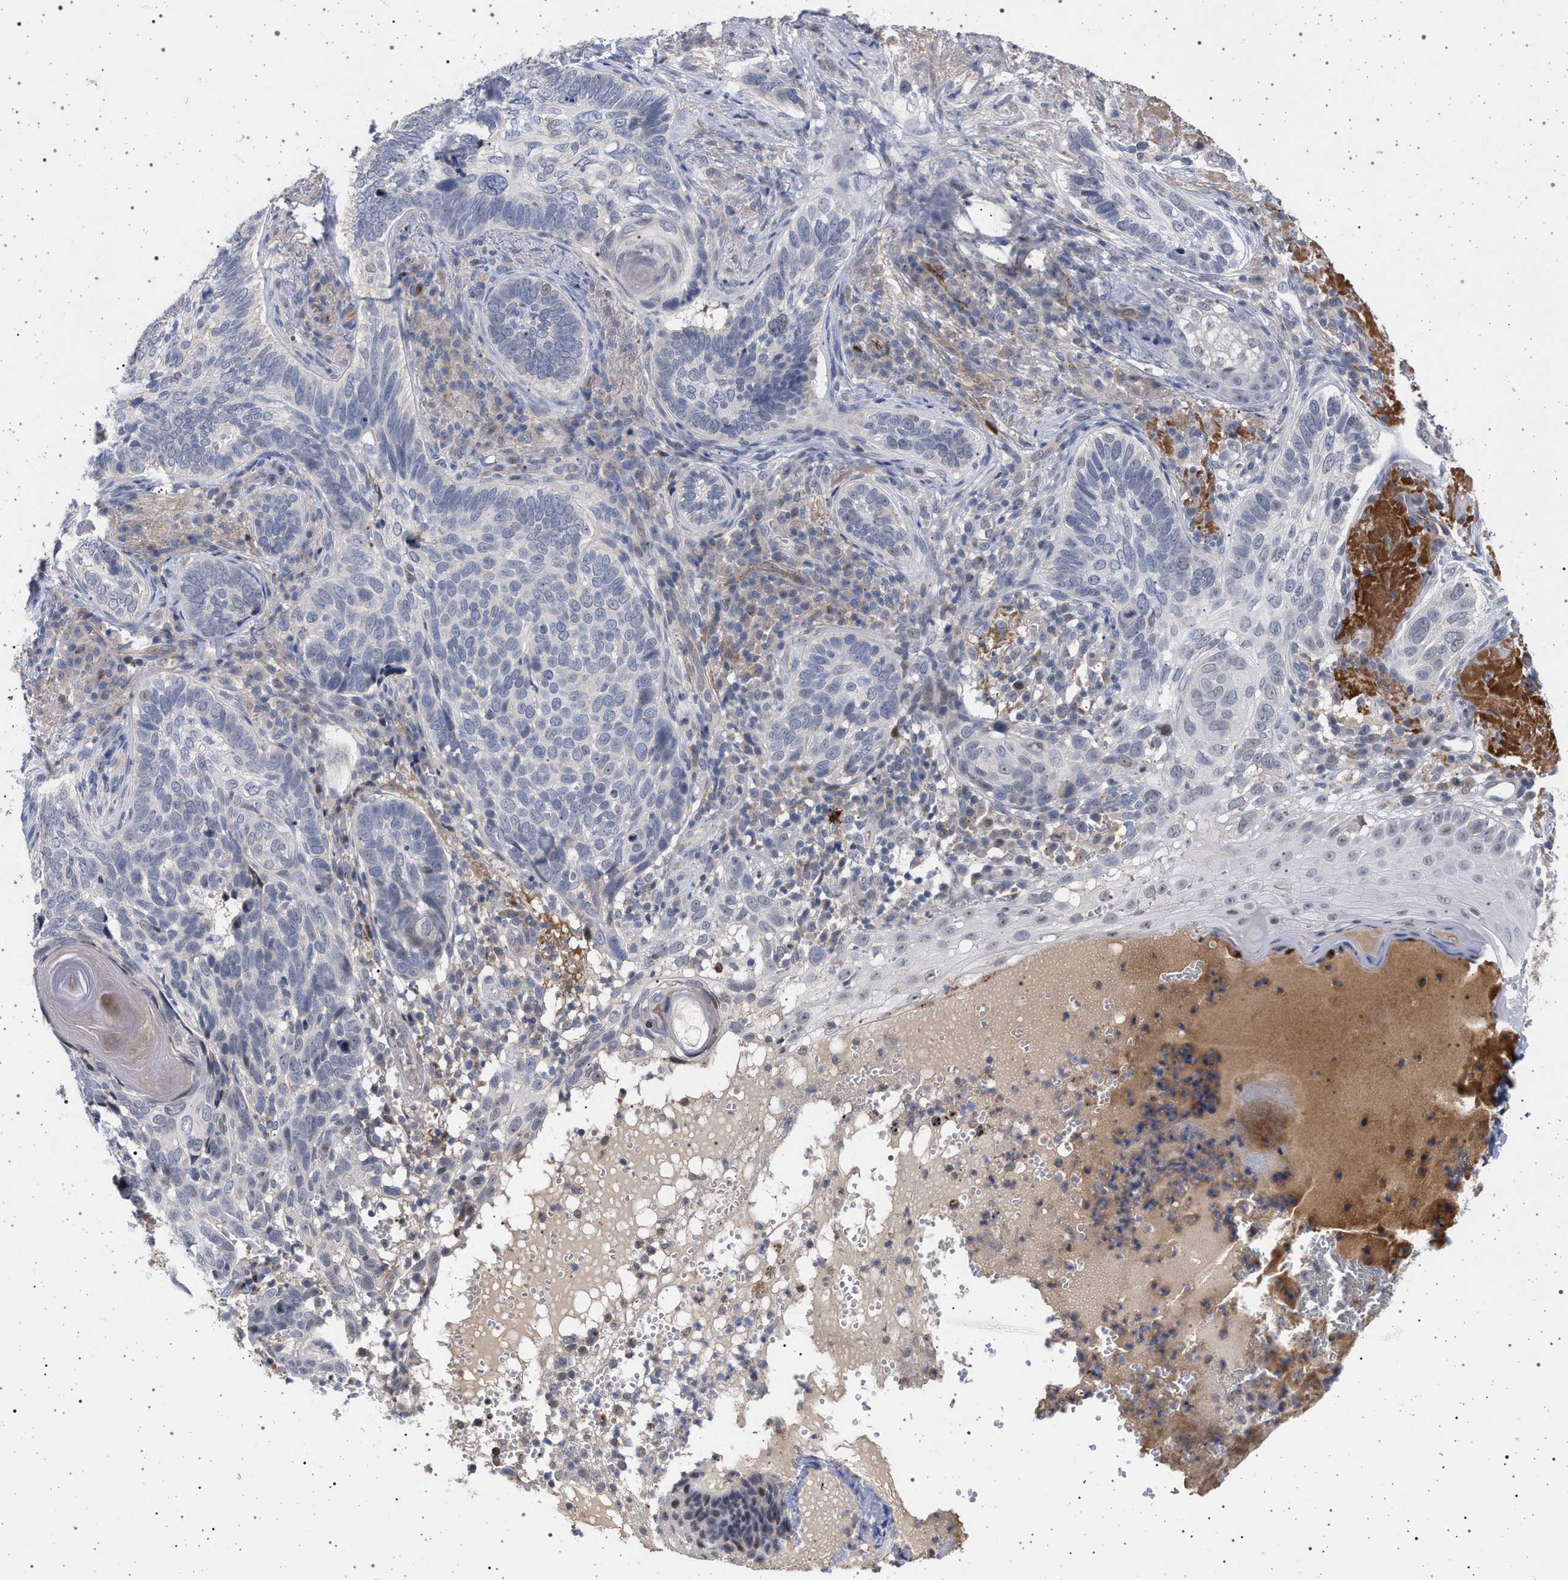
{"staining": {"intensity": "negative", "quantity": "none", "location": "none"}, "tissue": "skin cancer", "cell_type": "Tumor cells", "image_type": "cancer", "snomed": [{"axis": "morphology", "description": "Basal cell carcinoma"}, {"axis": "topography", "description": "Skin"}], "caption": "Skin cancer was stained to show a protein in brown. There is no significant staining in tumor cells.", "gene": "RBM48", "patient": {"sex": "female", "age": 89}}